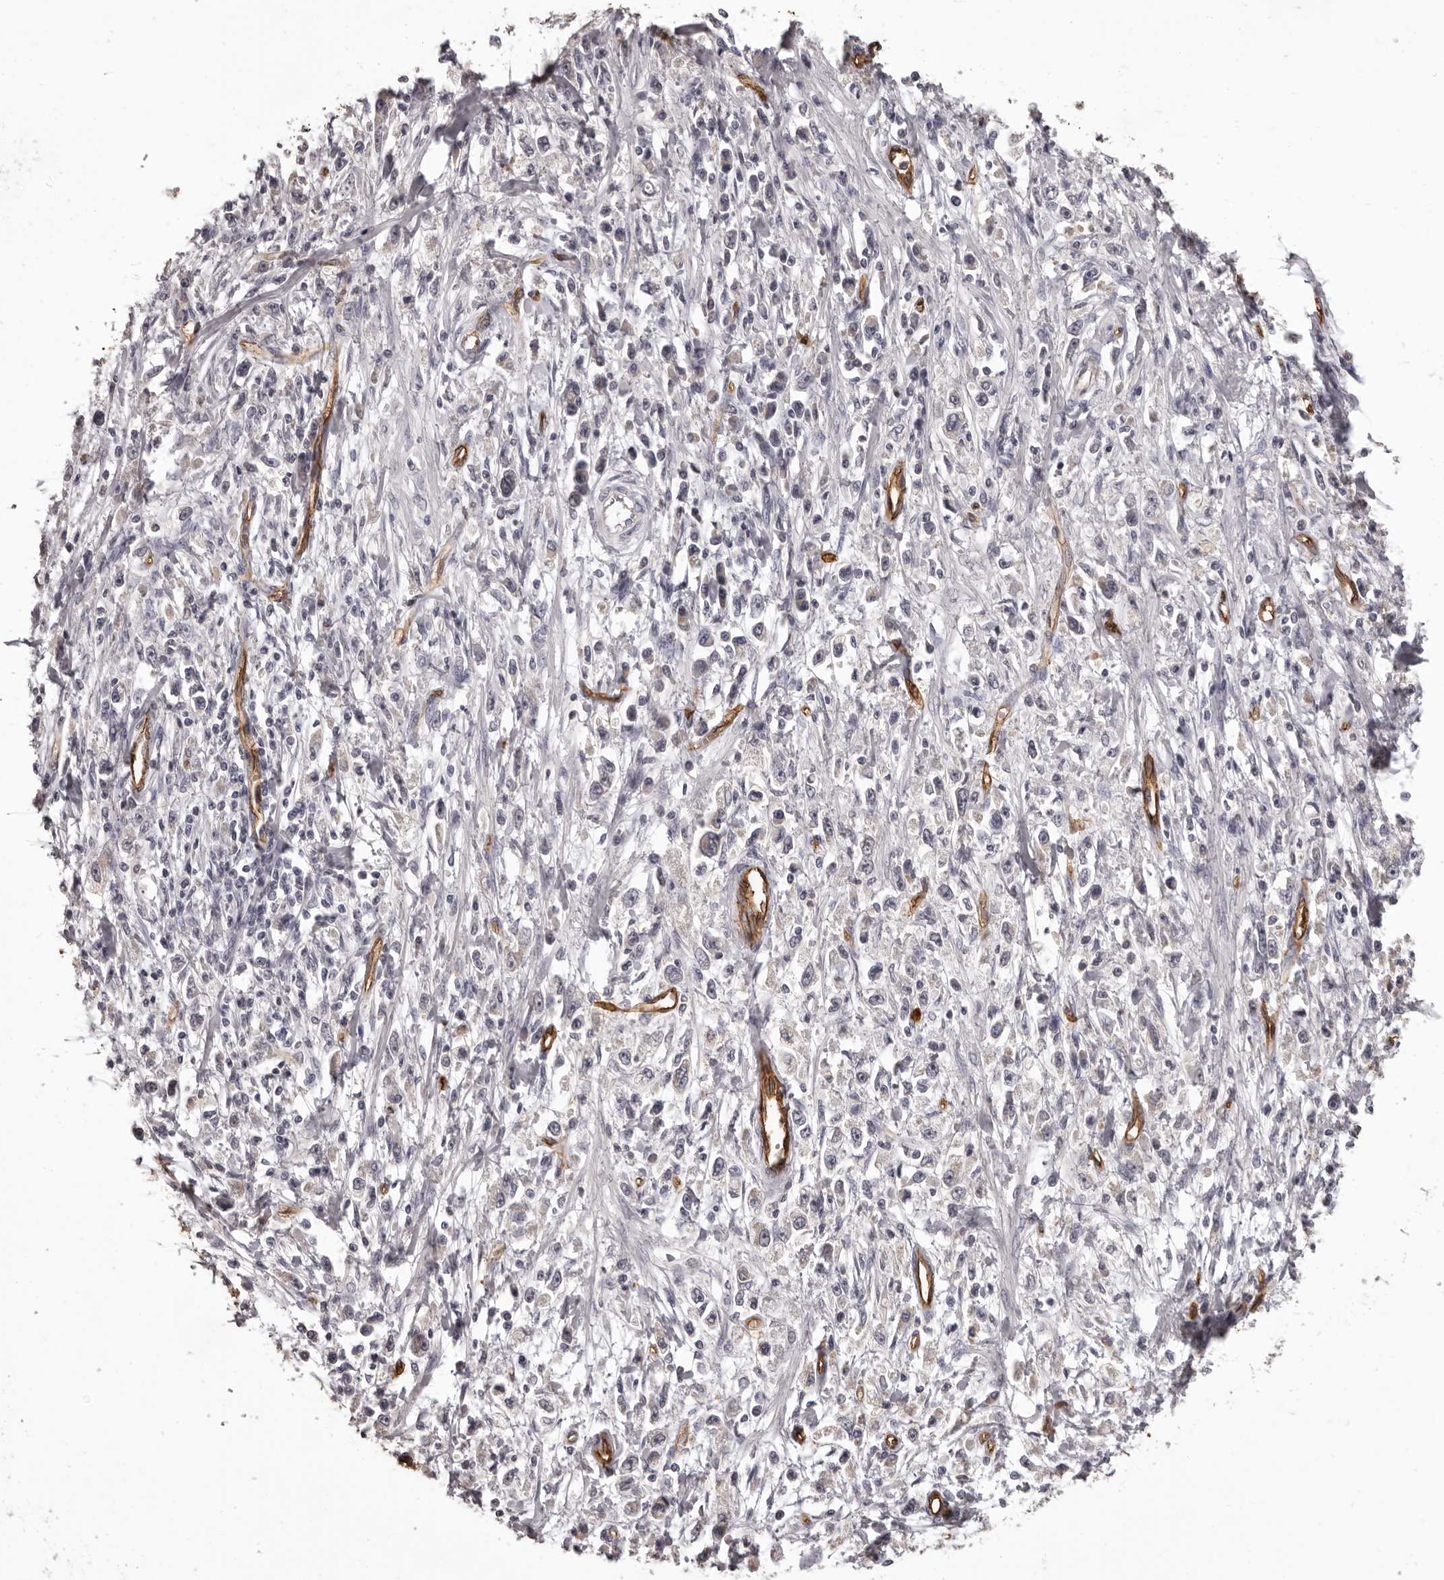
{"staining": {"intensity": "negative", "quantity": "none", "location": "none"}, "tissue": "stomach cancer", "cell_type": "Tumor cells", "image_type": "cancer", "snomed": [{"axis": "morphology", "description": "Adenocarcinoma, NOS"}, {"axis": "topography", "description": "Stomach"}], "caption": "DAB (3,3'-diaminobenzidine) immunohistochemical staining of human adenocarcinoma (stomach) displays no significant positivity in tumor cells.", "gene": "GPR78", "patient": {"sex": "female", "age": 59}}